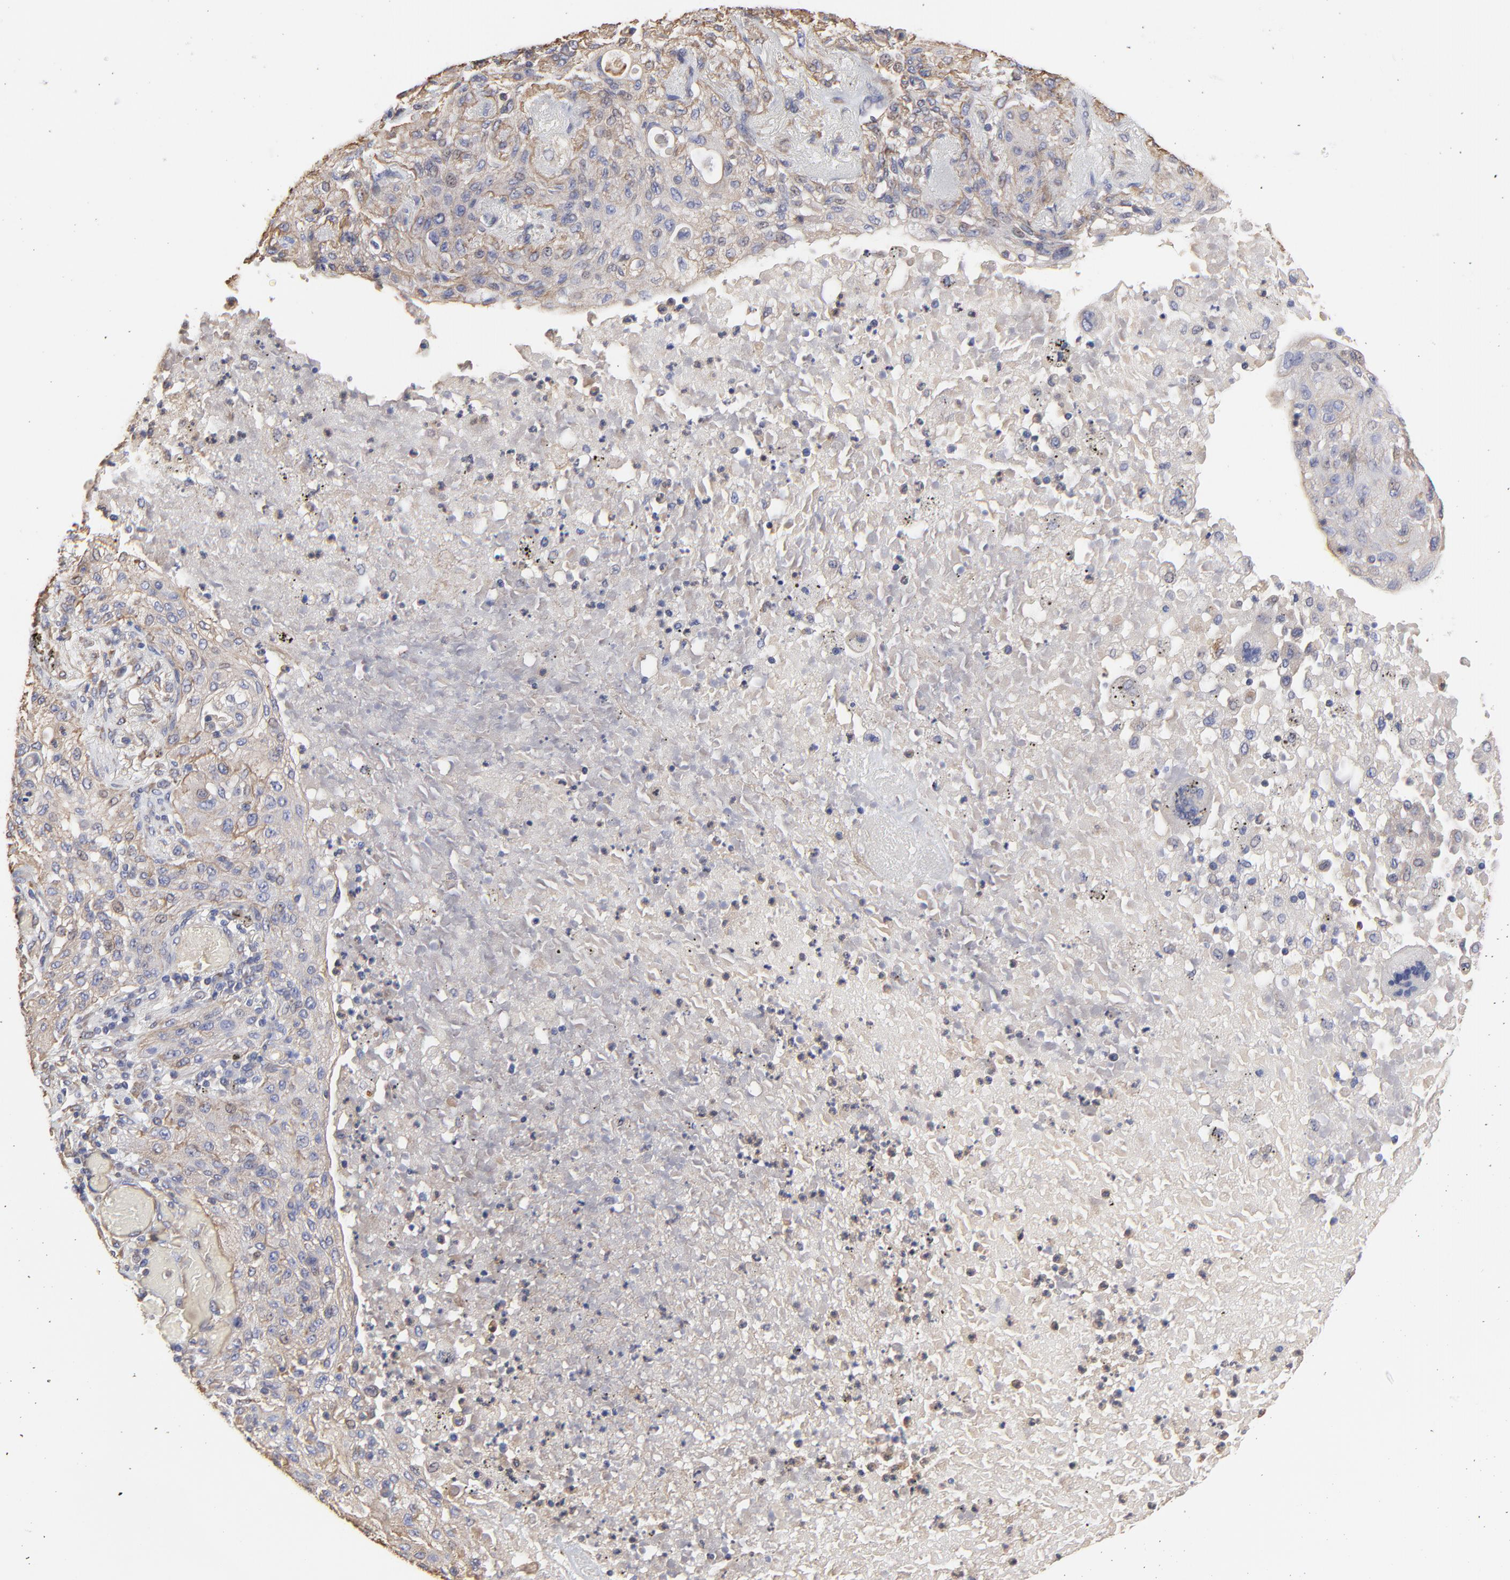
{"staining": {"intensity": "weak", "quantity": "25%-75%", "location": "cytoplasmic/membranous"}, "tissue": "lung cancer", "cell_type": "Tumor cells", "image_type": "cancer", "snomed": [{"axis": "morphology", "description": "Squamous cell carcinoma, NOS"}, {"axis": "topography", "description": "Lung"}], "caption": "A photomicrograph showing weak cytoplasmic/membranous positivity in about 25%-75% of tumor cells in lung squamous cell carcinoma, as visualized by brown immunohistochemical staining.", "gene": "LRCH2", "patient": {"sex": "female", "age": 47}}